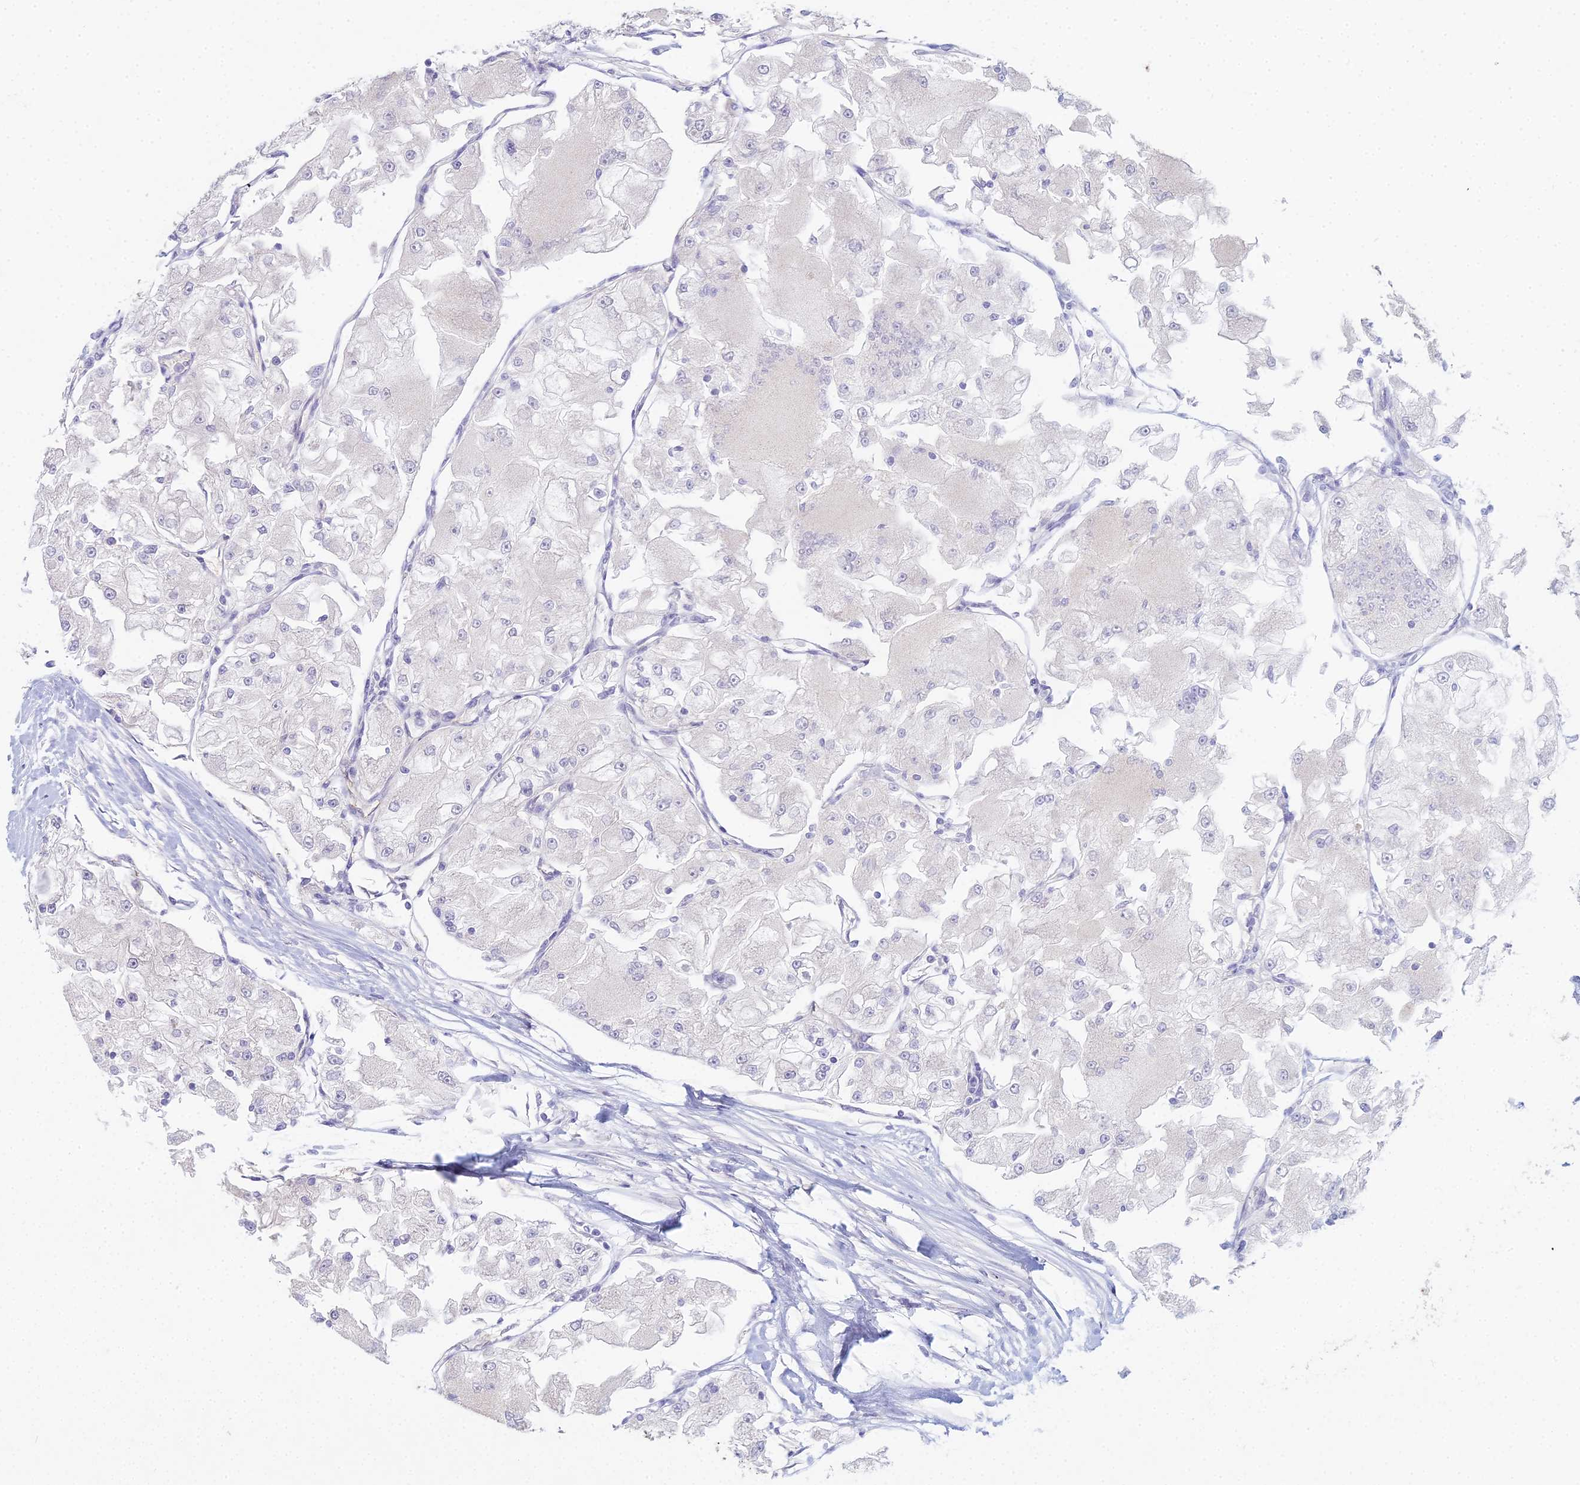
{"staining": {"intensity": "negative", "quantity": "none", "location": "none"}, "tissue": "renal cancer", "cell_type": "Tumor cells", "image_type": "cancer", "snomed": [{"axis": "morphology", "description": "Adenocarcinoma, NOS"}, {"axis": "topography", "description": "Kidney"}], "caption": "Tumor cells show no significant positivity in renal cancer (adenocarcinoma).", "gene": "METTL26", "patient": {"sex": "female", "age": 72}}